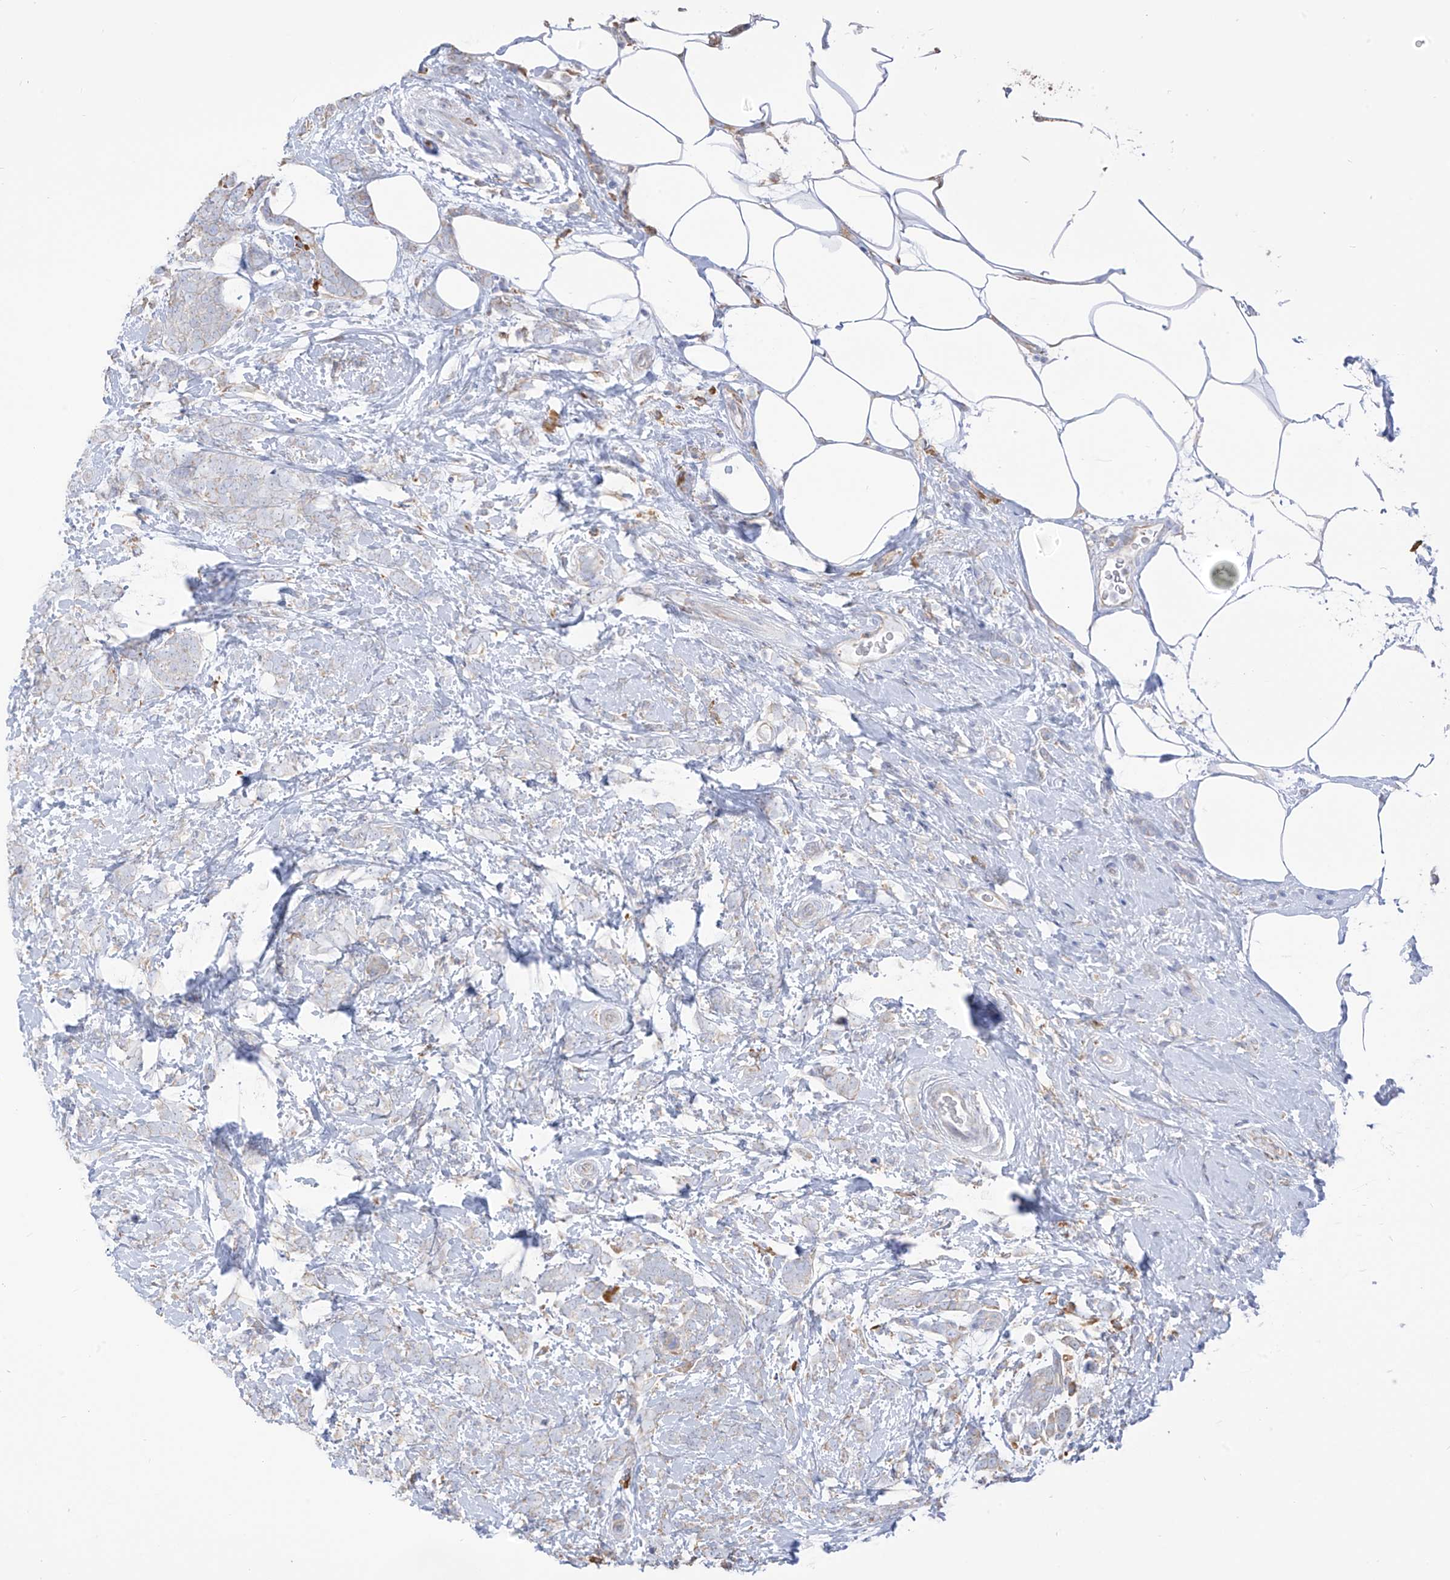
{"staining": {"intensity": "moderate", "quantity": "<25%", "location": "cytoplasmic/membranous"}, "tissue": "breast cancer", "cell_type": "Tumor cells", "image_type": "cancer", "snomed": [{"axis": "morphology", "description": "Lobular carcinoma"}, {"axis": "topography", "description": "Breast"}], "caption": "High-magnification brightfield microscopy of lobular carcinoma (breast) stained with DAB (3,3'-diaminobenzidine) (brown) and counterstained with hematoxylin (blue). tumor cells exhibit moderate cytoplasmic/membranous positivity is seen in about<25% of cells.", "gene": "PDIA6", "patient": {"sex": "female", "age": 58}}